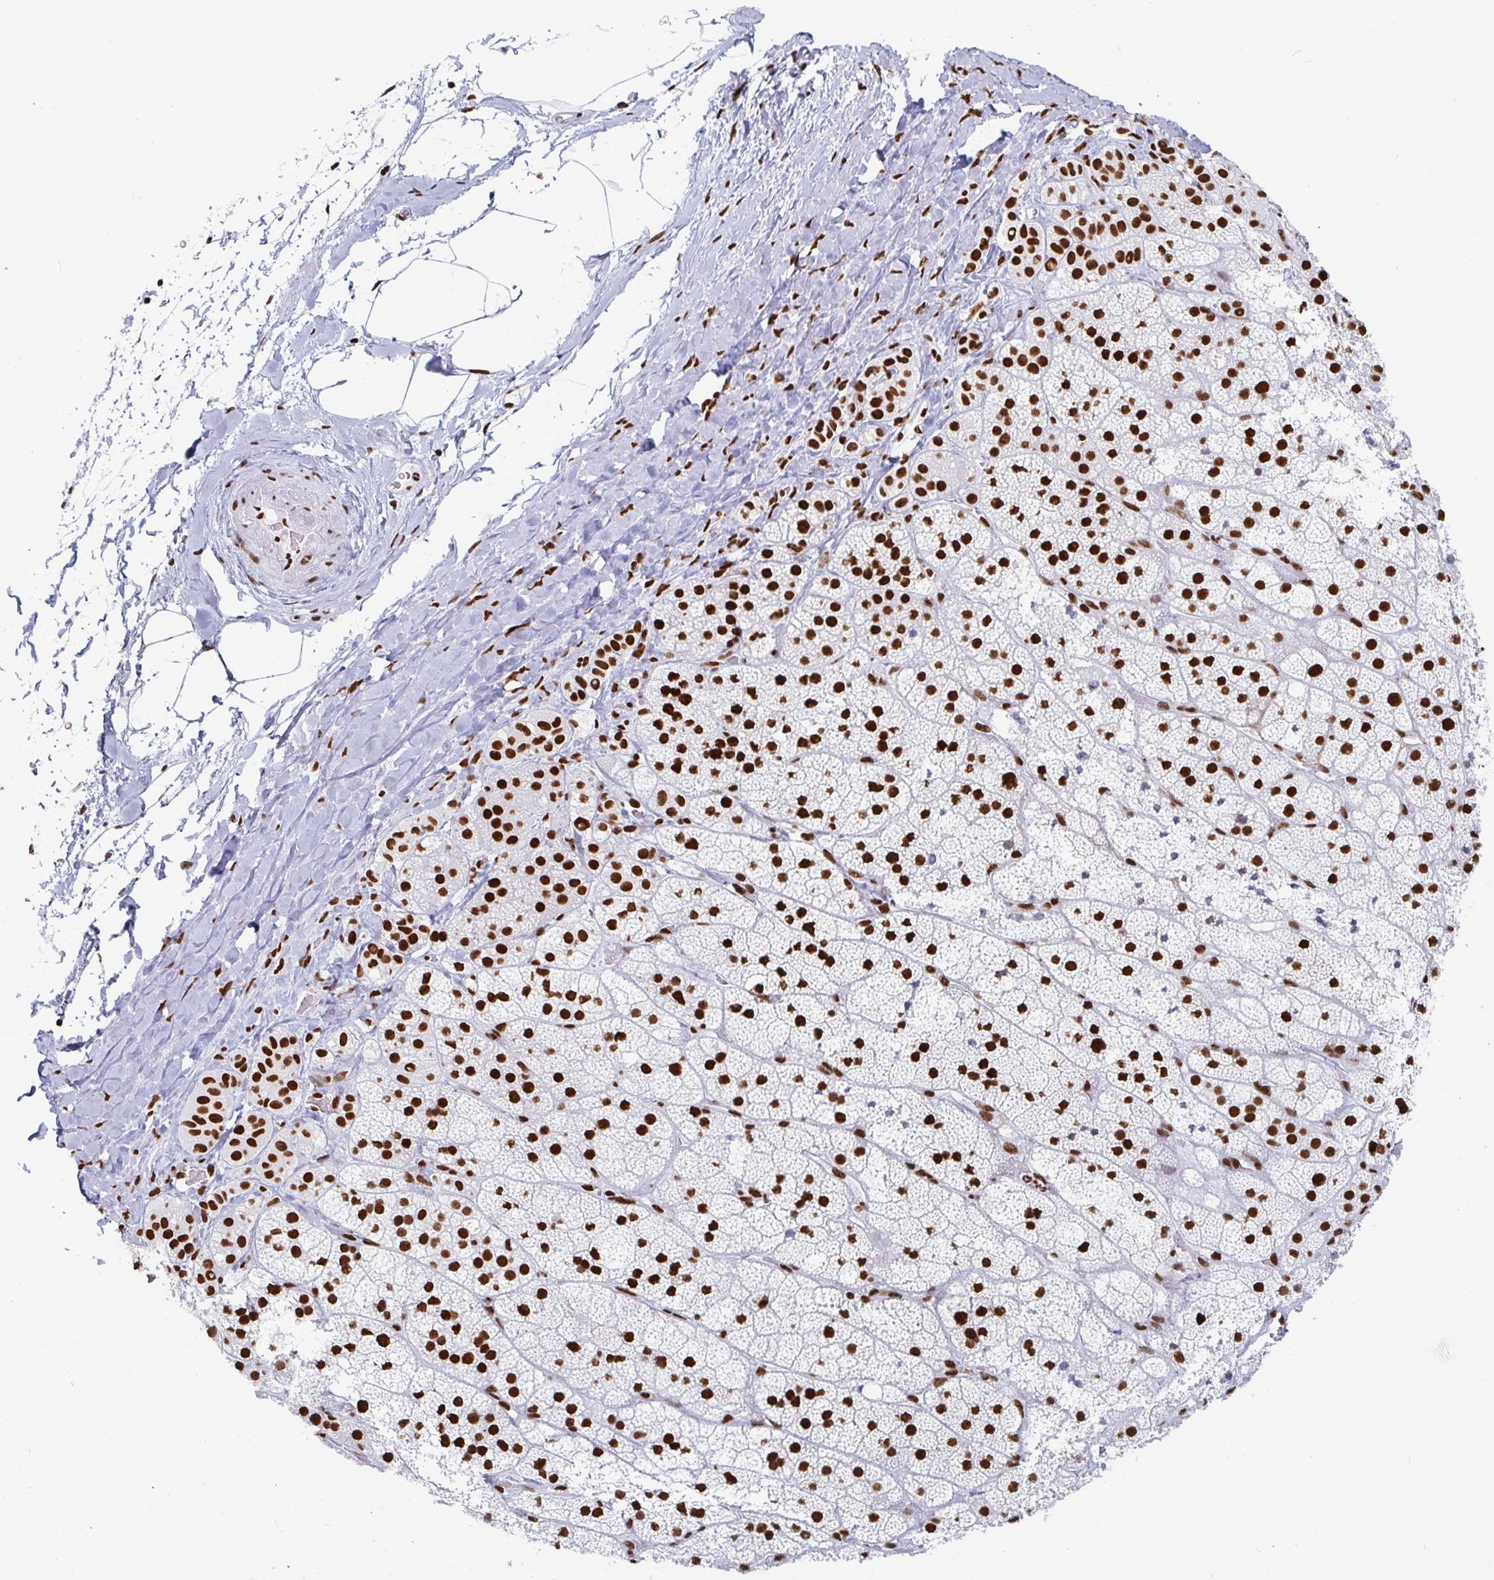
{"staining": {"intensity": "strong", "quantity": ">75%", "location": "nuclear"}, "tissue": "adrenal gland", "cell_type": "Glandular cells", "image_type": "normal", "snomed": [{"axis": "morphology", "description": "Normal tissue, NOS"}, {"axis": "topography", "description": "Adrenal gland"}], "caption": "Immunohistochemical staining of benign human adrenal gland shows >75% levels of strong nuclear protein positivity in approximately >75% of glandular cells. Immunohistochemistry stains the protein in brown and the nuclei are stained blue.", "gene": "EWSR1", "patient": {"sex": "male", "age": 57}}